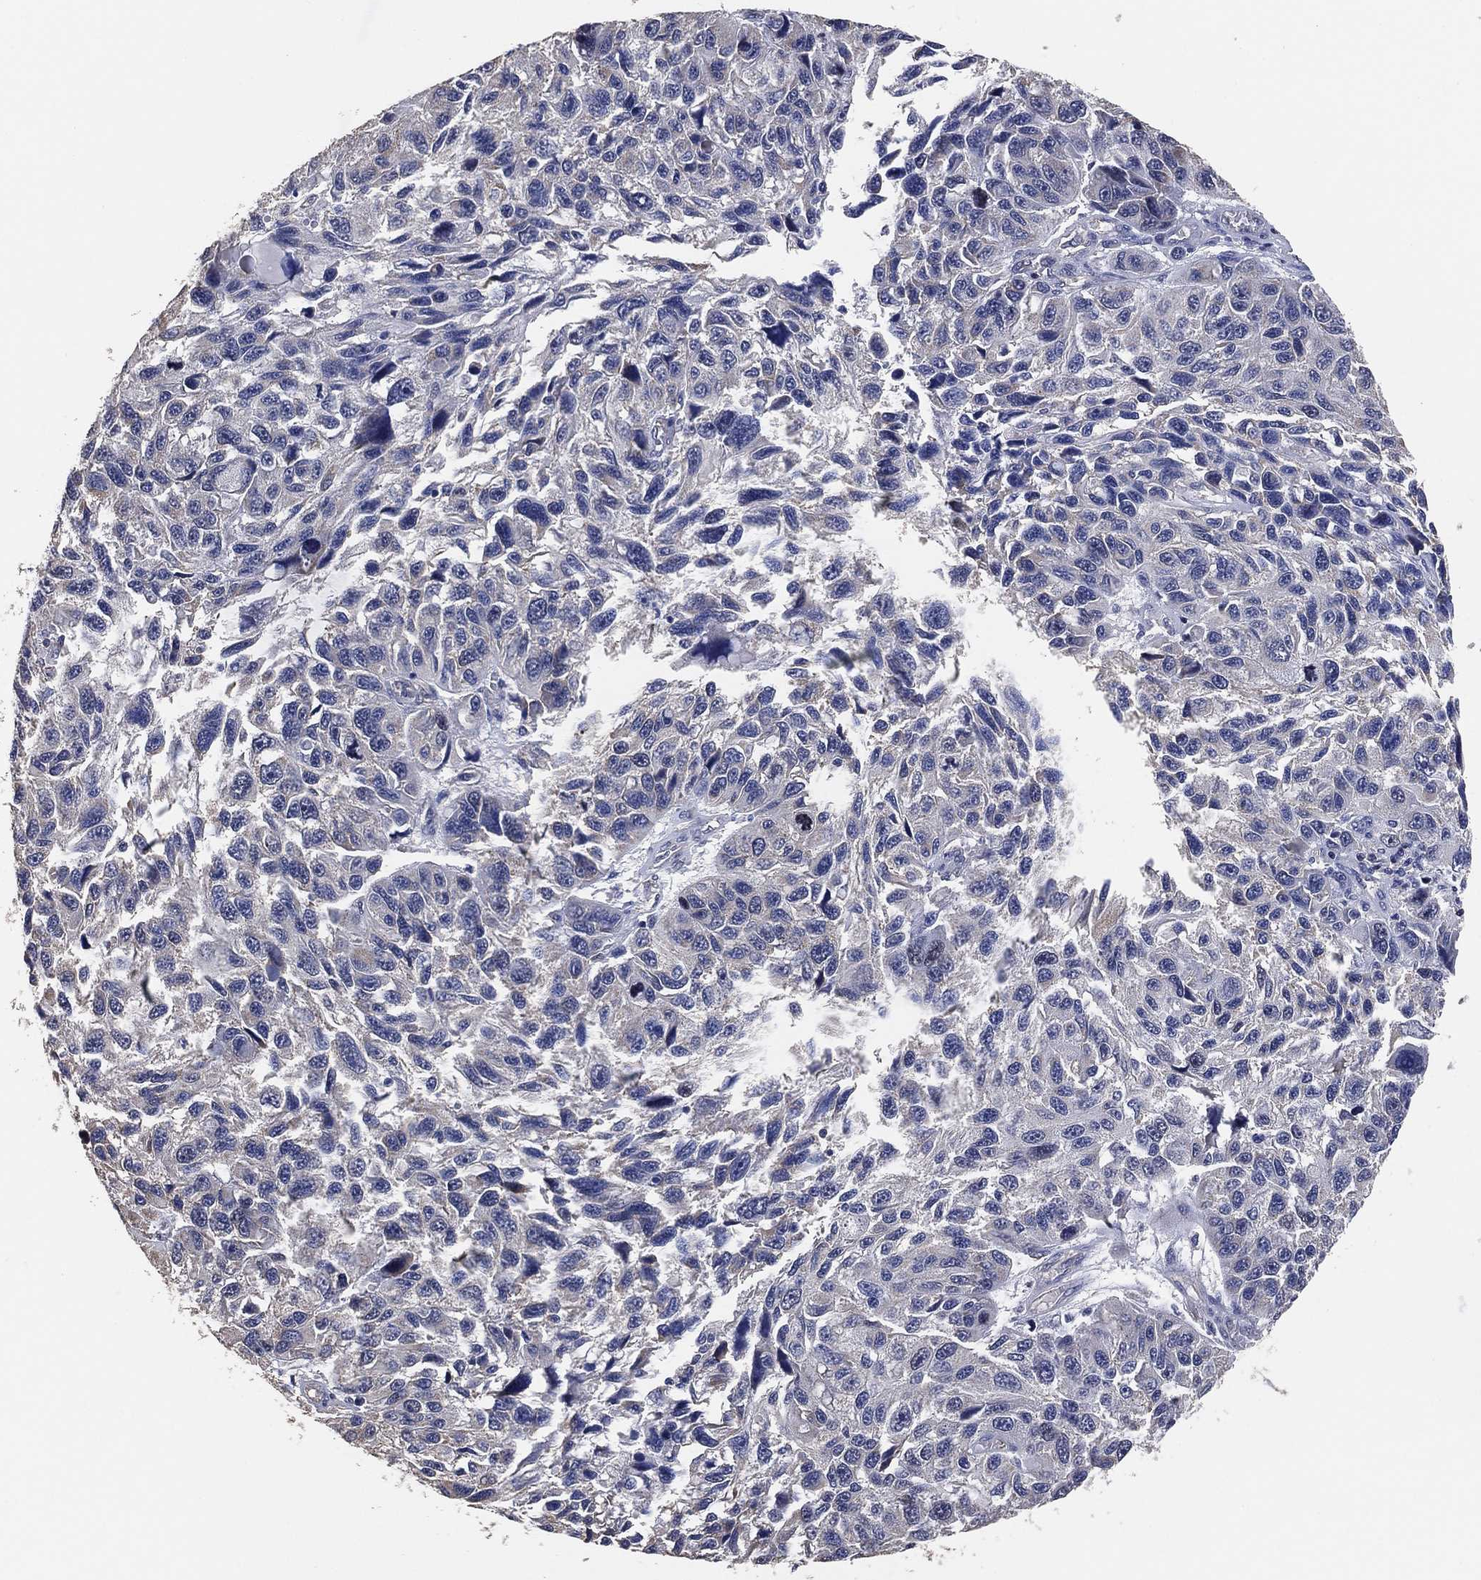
{"staining": {"intensity": "negative", "quantity": "none", "location": "none"}, "tissue": "melanoma", "cell_type": "Tumor cells", "image_type": "cancer", "snomed": [{"axis": "morphology", "description": "Malignant melanoma, NOS"}, {"axis": "topography", "description": "Skin"}], "caption": "Tumor cells are negative for protein expression in human malignant melanoma.", "gene": "KLK5", "patient": {"sex": "male", "age": 53}}